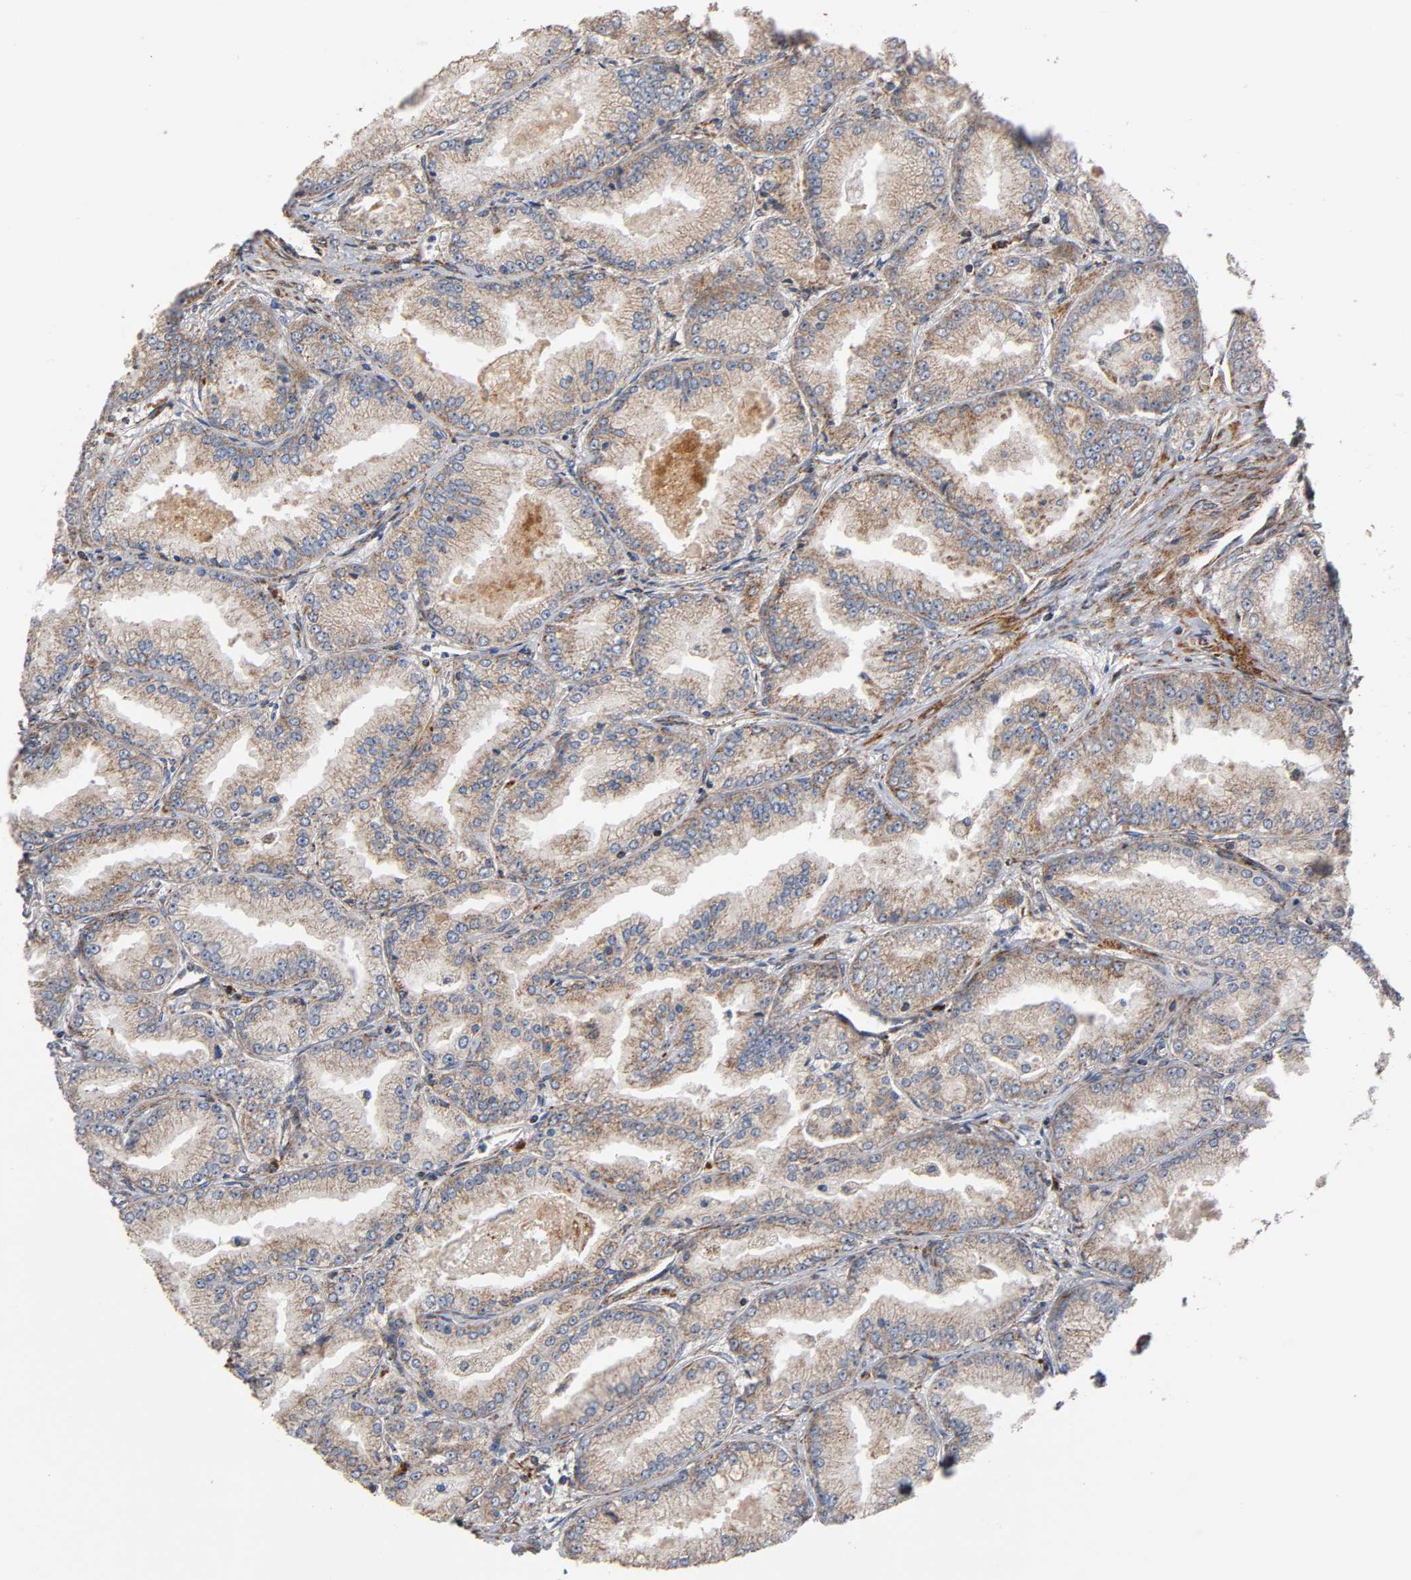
{"staining": {"intensity": "weak", "quantity": ">75%", "location": "cytoplasmic/membranous"}, "tissue": "prostate cancer", "cell_type": "Tumor cells", "image_type": "cancer", "snomed": [{"axis": "morphology", "description": "Adenocarcinoma, High grade"}, {"axis": "topography", "description": "Prostate"}], "caption": "DAB immunohistochemical staining of human prostate cancer (high-grade adenocarcinoma) displays weak cytoplasmic/membranous protein staining in approximately >75% of tumor cells.", "gene": "MAP3K1", "patient": {"sex": "male", "age": 61}}